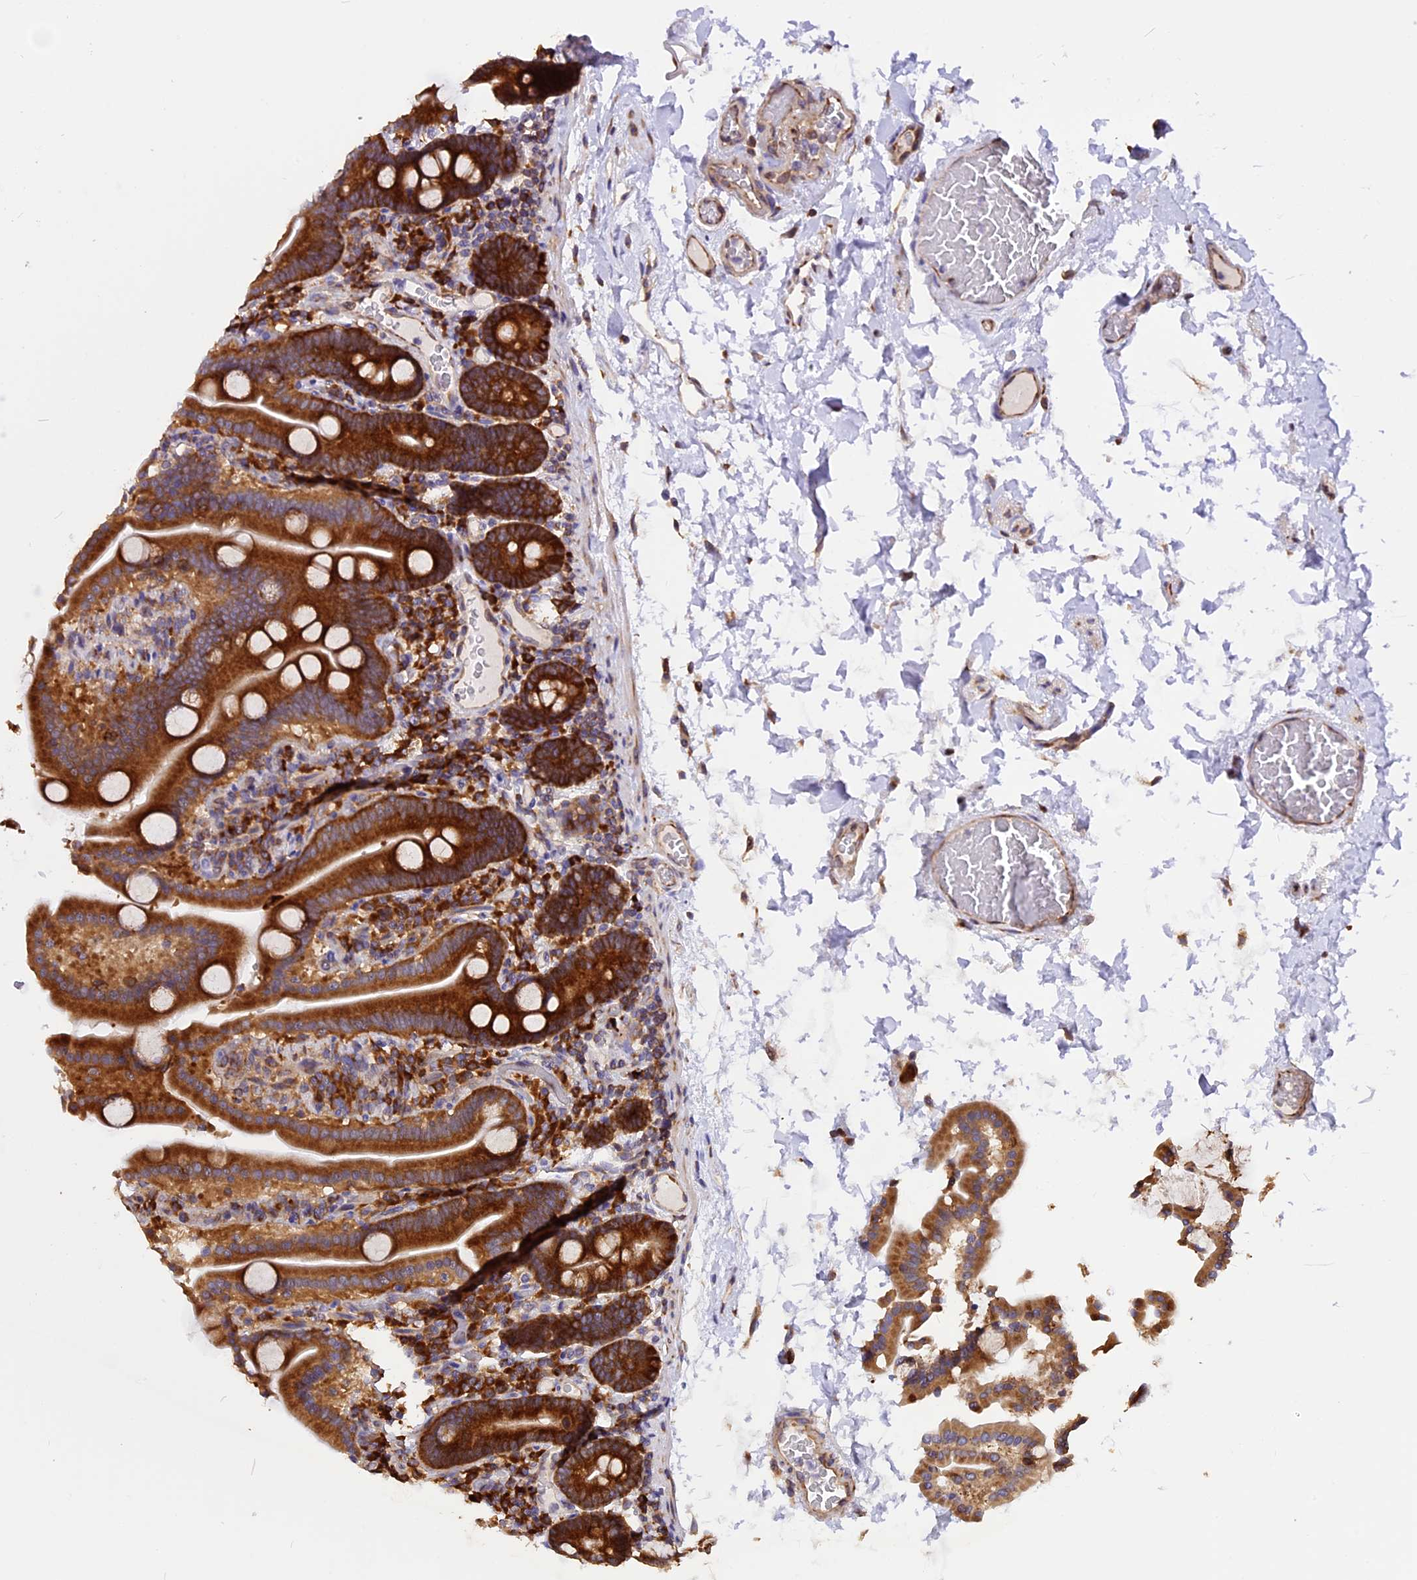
{"staining": {"intensity": "strong", "quantity": ">75%", "location": "cytoplasmic/membranous"}, "tissue": "duodenum", "cell_type": "Glandular cells", "image_type": "normal", "snomed": [{"axis": "morphology", "description": "Normal tissue, NOS"}, {"axis": "topography", "description": "Duodenum"}], "caption": "Duodenum stained with DAB immunohistochemistry reveals high levels of strong cytoplasmic/membranous staining in about >75% of glandular cells.", "gene": "GNPTAB", "patient": {"sex": "male", "age": 55}}